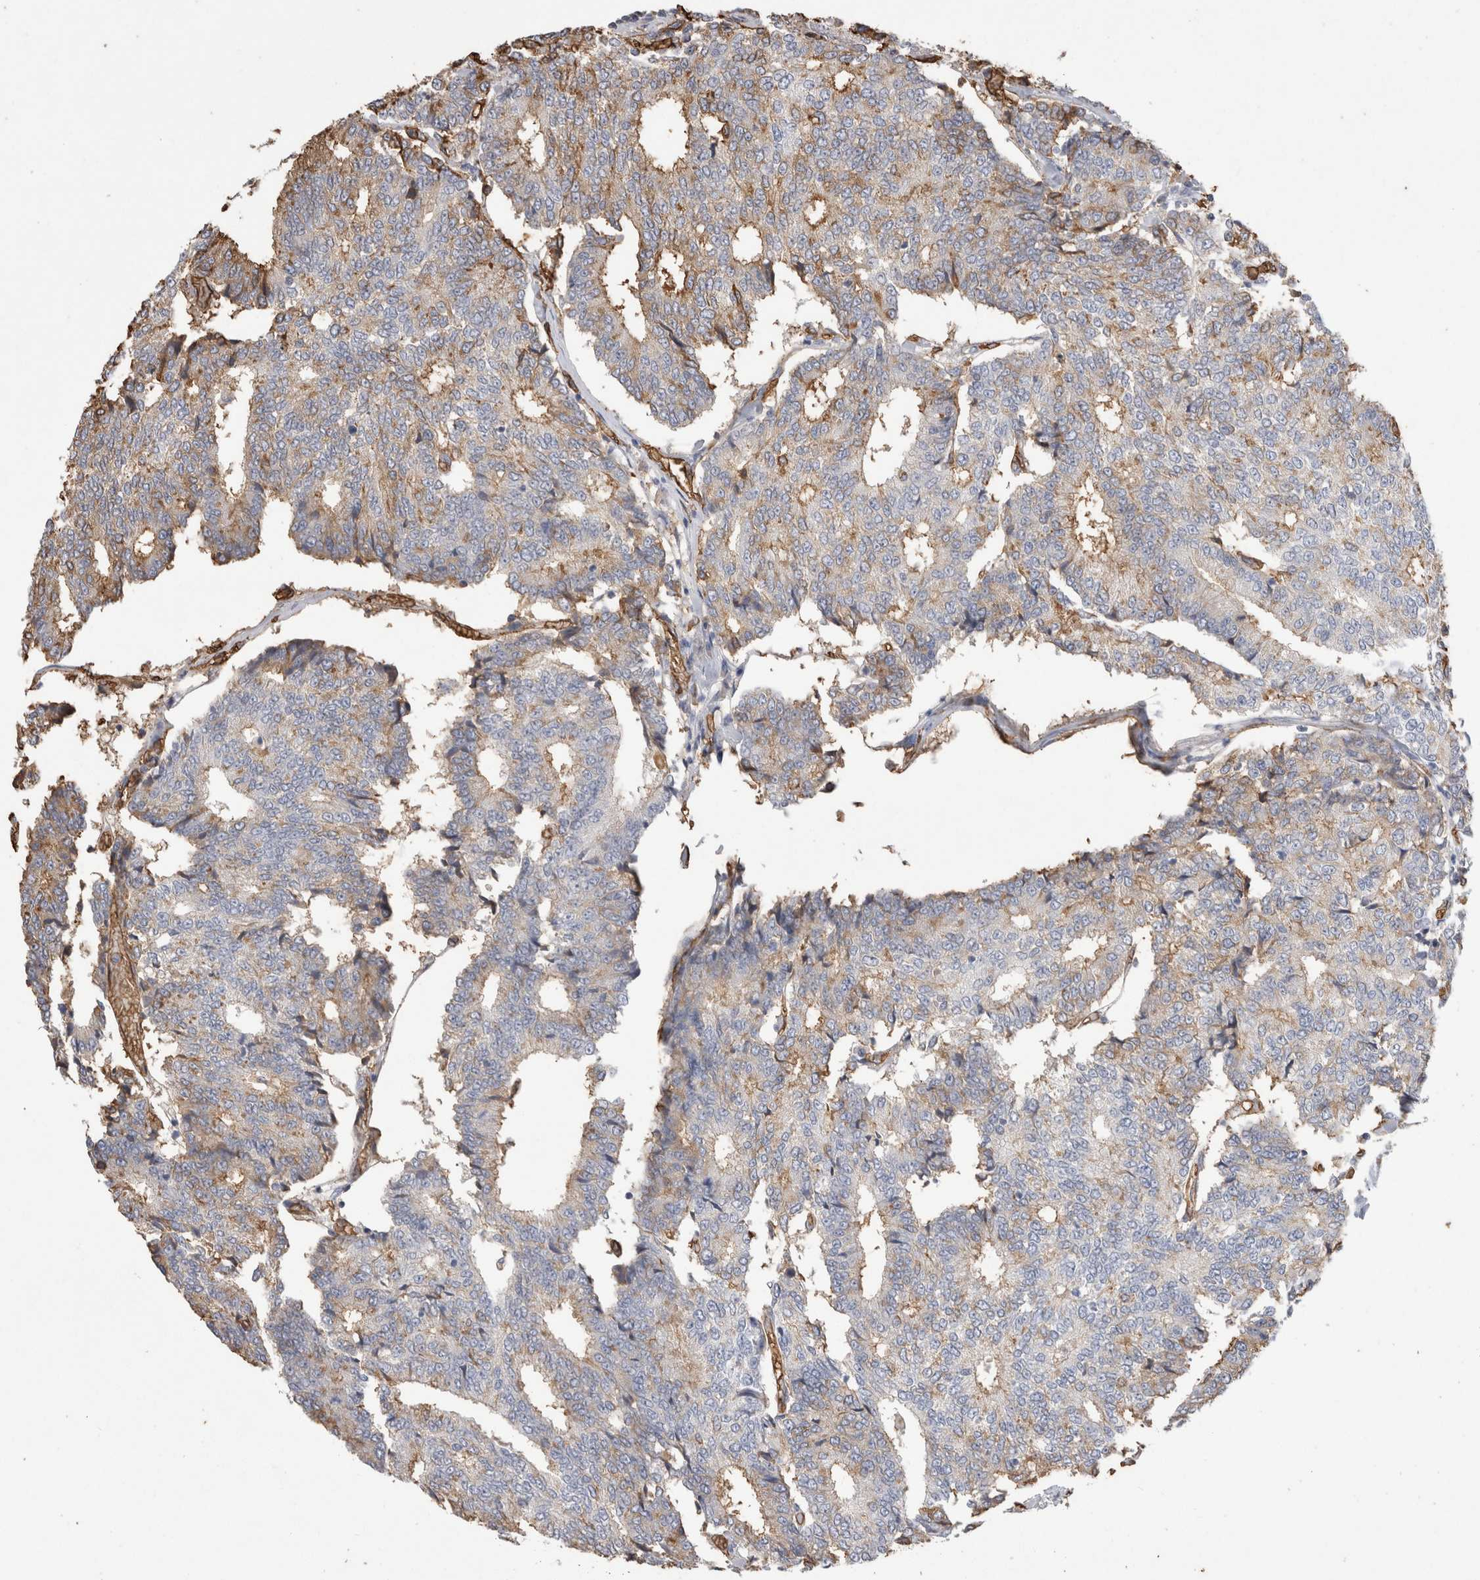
{"staining": {"intensity": "moderate", "quantity": "<25%", "location": "cytoplasmic/membranous"}, "tissue": "prostate cancer", "cell_type": "Tumor cells", "image_type": "cancer", "snomed": [{"axis": "morphology", "description": "Normal tissue, NOS"}, {"axis": "morphology", "description": "Adenocarcinoma, High grade"}, {"axis": "topography", "description": "Prostate"}, {"axis": "topography", "description": "Seminal veicle"}], "caption": "Immunohistochemistry (IHC) histopathology image of neoplastic tissue: human adenocarcinoma (high-grade) (prostate) stained using IHC shows low levels of moderate protein expression localized specifically in the cytoplasmic/membranous of tumor cells, appearing as a cytoplasmic/membranous brown color.", "gene": "IL17RC", "patient": {"sex": "male", "age": 55}}